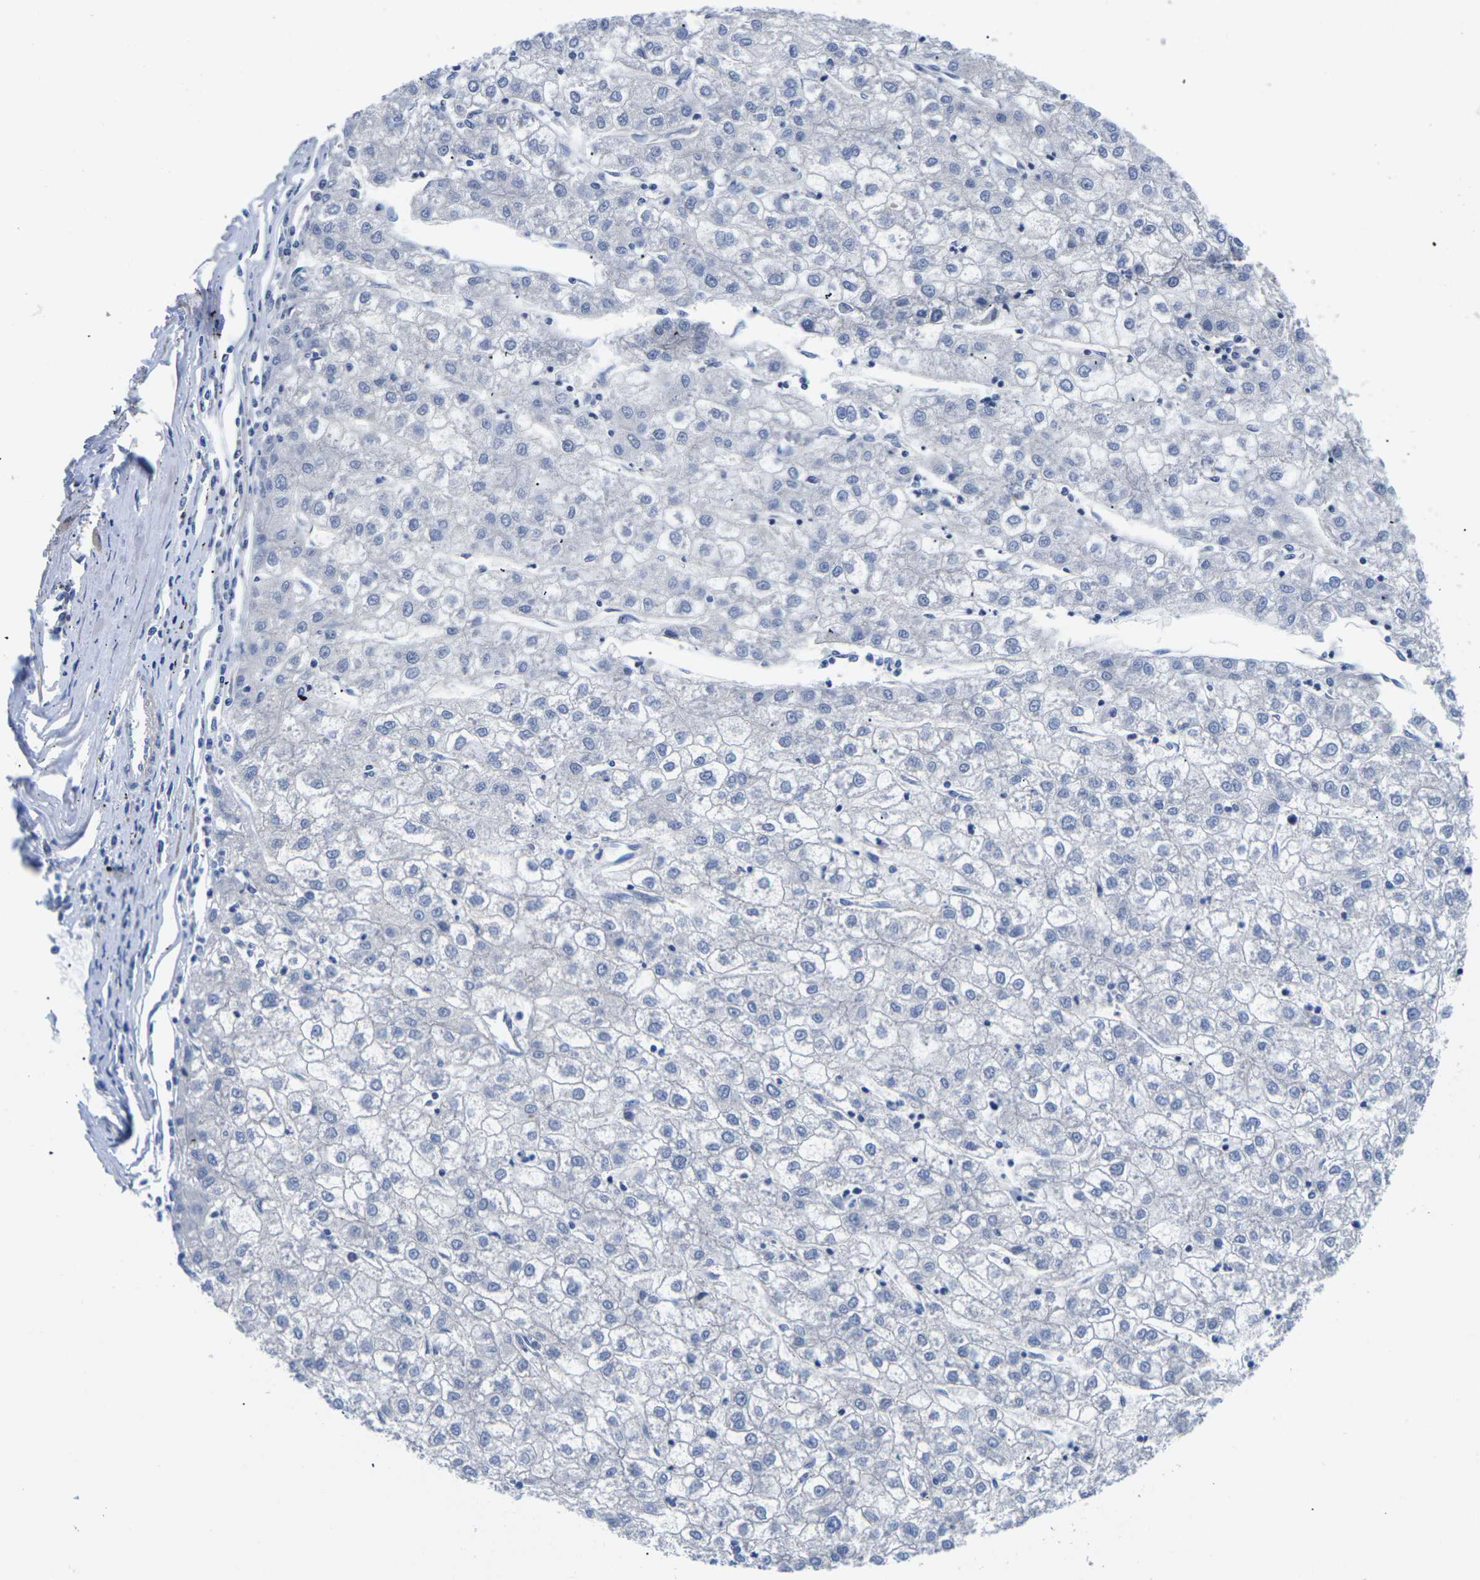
{"staining": {"intensity": "negative", "quantity": "none", "location": "none"}, "tissue": "liver cancer", "cell_type": "Tumor cells", "image_type": "cancer", "snomed": [{"axis": "morphology", "description": "Carcinoma, Hepatocellular, NOS"}, {"axis": "topography", "description": "Liver"}], "caption": "IHC of liver hepatocellular carcinoma exhibits no expression in tumor cells.", "gene": "ST6GAL2", "patient": {"sex": "male", "age": 72}}